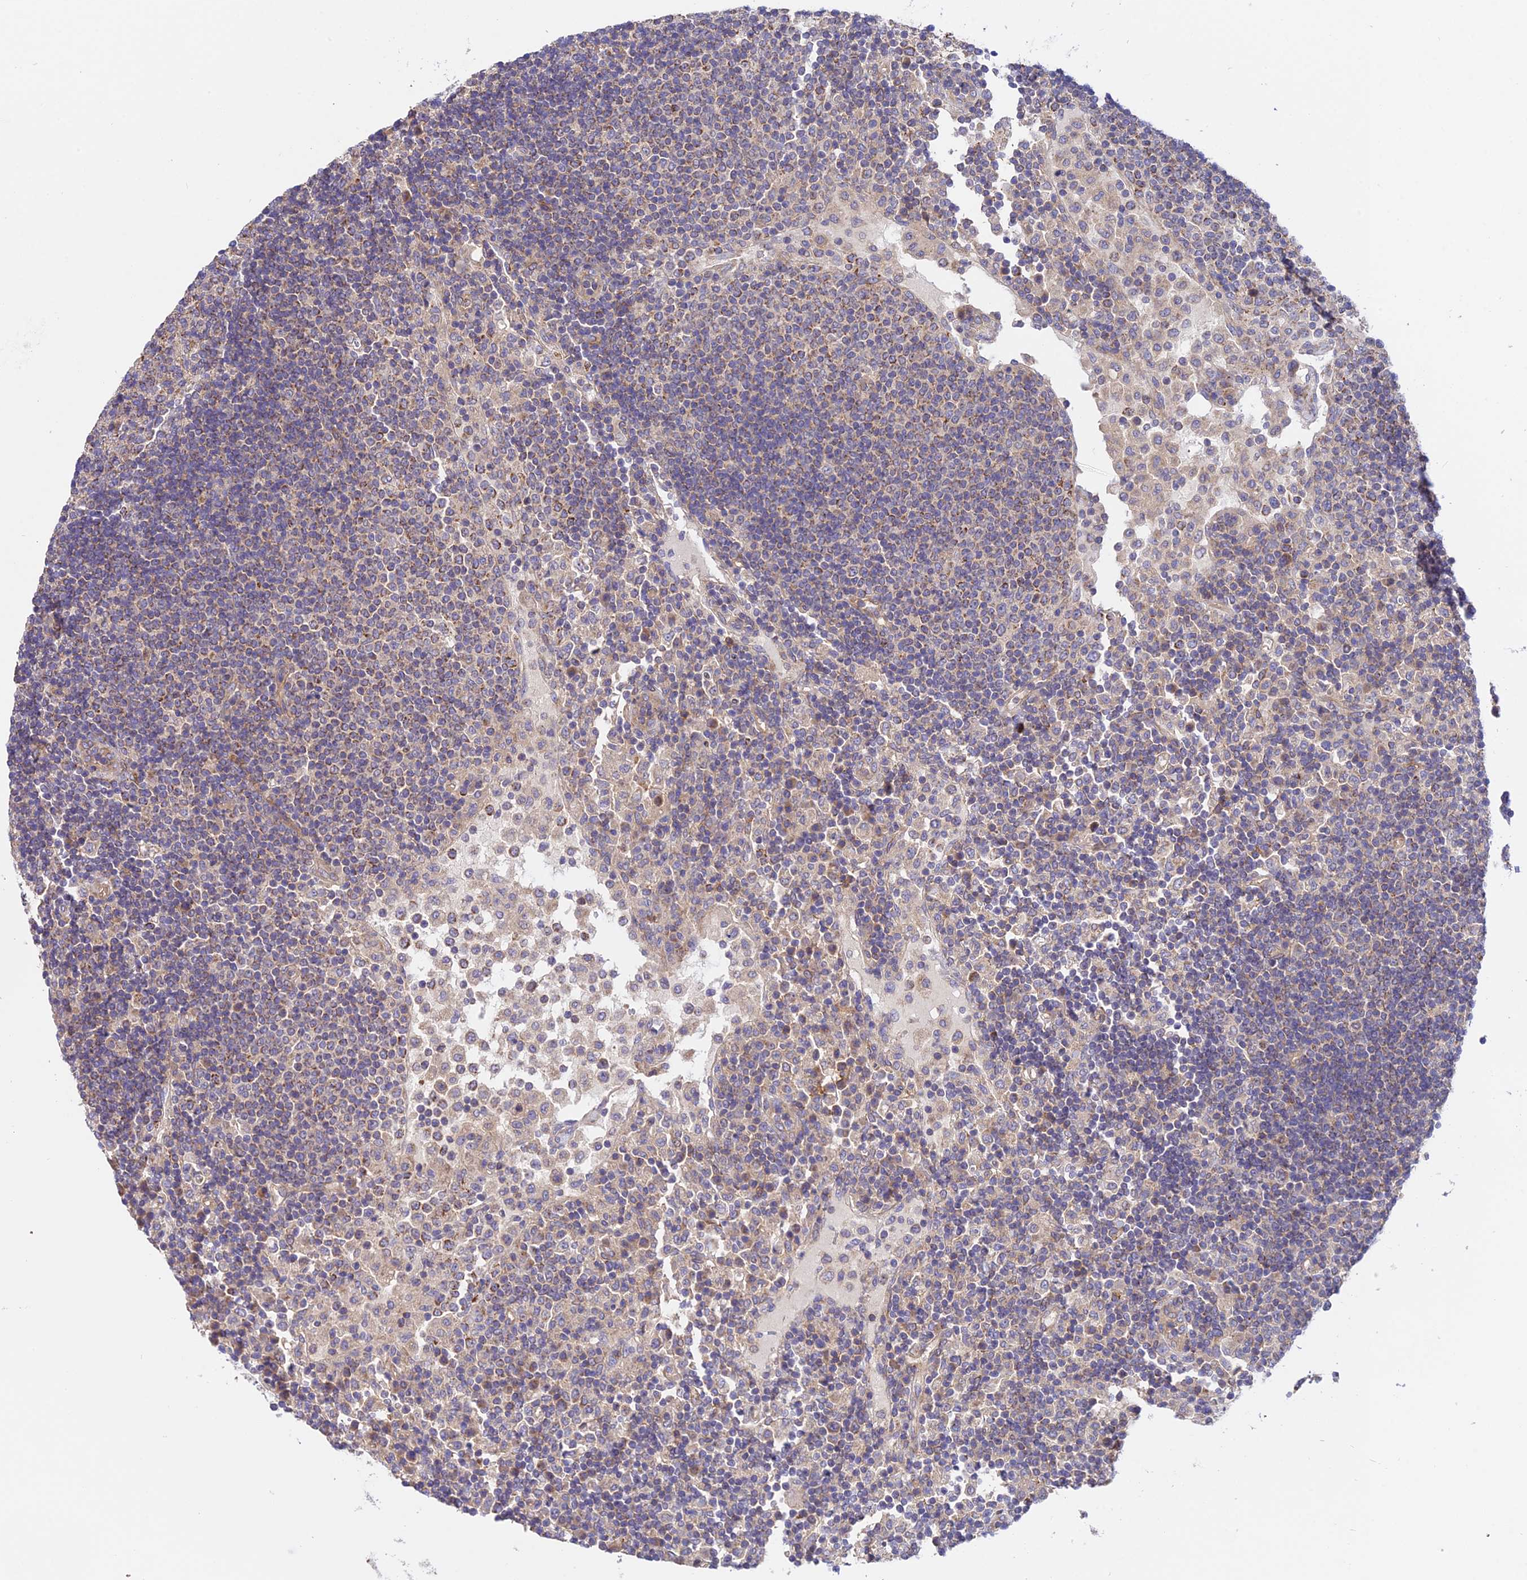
{"staining": {"intensity": "moderate", "quantity": "<25%", "location": "cytoplasmic/membranous"}, "tissue": "lymph node", "cell_type": "Germinal center cells", "image_type": "normal", "snomed": [{"axis": "morphology", "description": "Normal tissue, NOS"}, {"axis": "topography", "description": "Lymph node"}], "caption": "Immunohistochemical staining of normal human lymph node demonstrates <25% levels of moderate cytoplasmic/membranous protein staining in approximately <25% of germinal center cells.", "gene": "TRIM43B", "patient": {"sex": "female", "age": 53}}